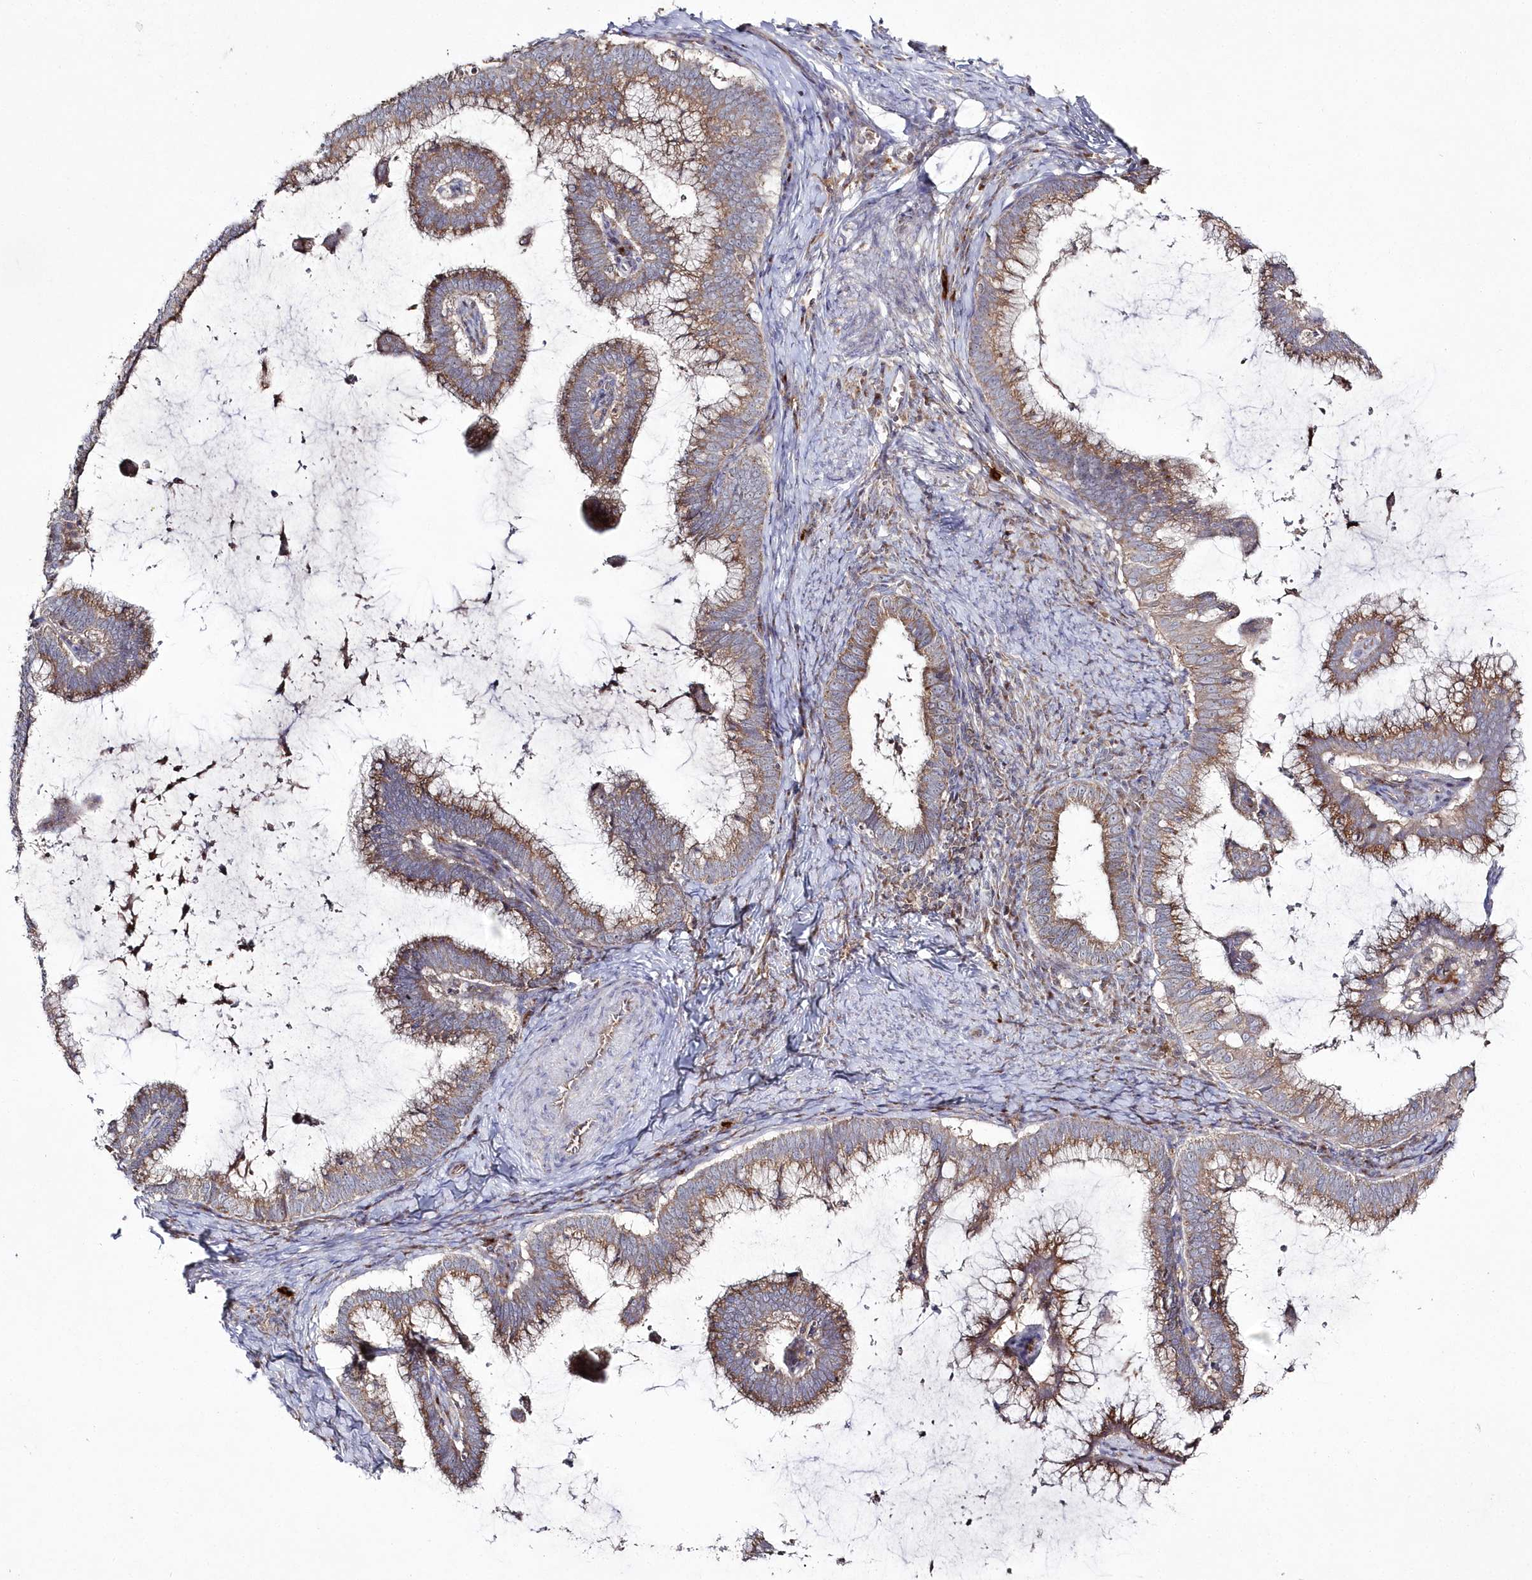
{"staining": {"intensity": "moderate", "quantity": ">75%", "location": "cytoplasmic/membranous"}, "tissue": "cervical cancer", "cell_type": "Tumor cells", "image_type": "cancer", "snomed": [{"axis": "morphology", "description": "Adenocarcinoma, NOS"}, {"axis": "topography", "description": "Cervix"}], "caption": "Brown immunohistochemical staining in cervical cancer demonstrates moderate cytoplasmic/membranous positivity in approximately >75% of tumor cells.", "gene": "ARSB", "patient": {"sex": "female", "age": 36}}